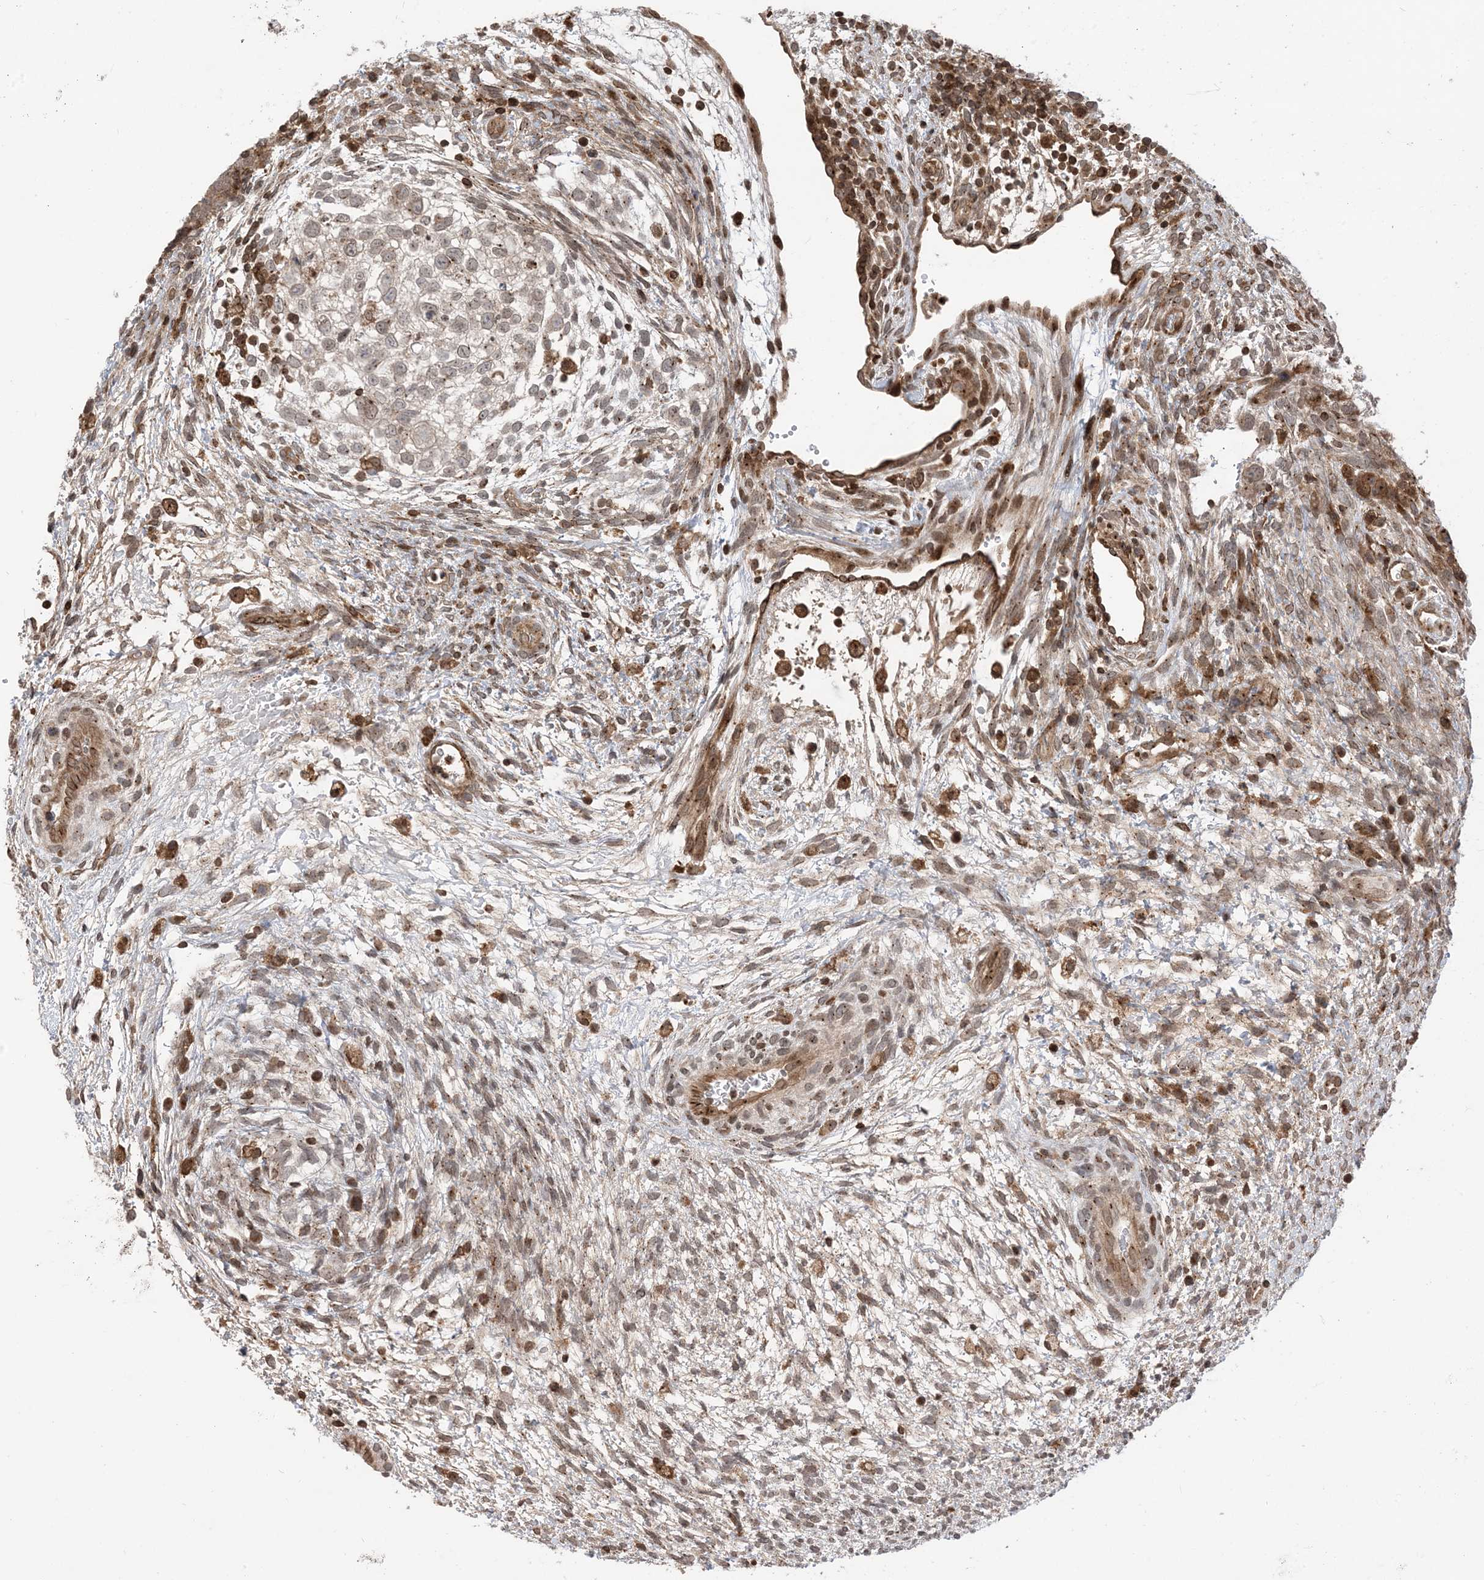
{"staining": {"intensity": "weak", "quantity": "25%-75%", "location": "cytoplasmic/membranous"}, "tissue": "testis cancer", "cell_type": "Tumor cells", "image_type": "cancer", "snomed": [{"axis": "morphology", "description": "Carcinoma, Embryonal, NOS"}, {"axis": "topography", "description": "Testis"}], "caption": "Brown immunohistochemical staining in human testis embryonal carcinoma demonstrates weak cytoplasmic/membranous staining in approximately 25%-75% of tumor cells.", "gene": "CASP4", "patient": {"sex": "male", "age": 37}}